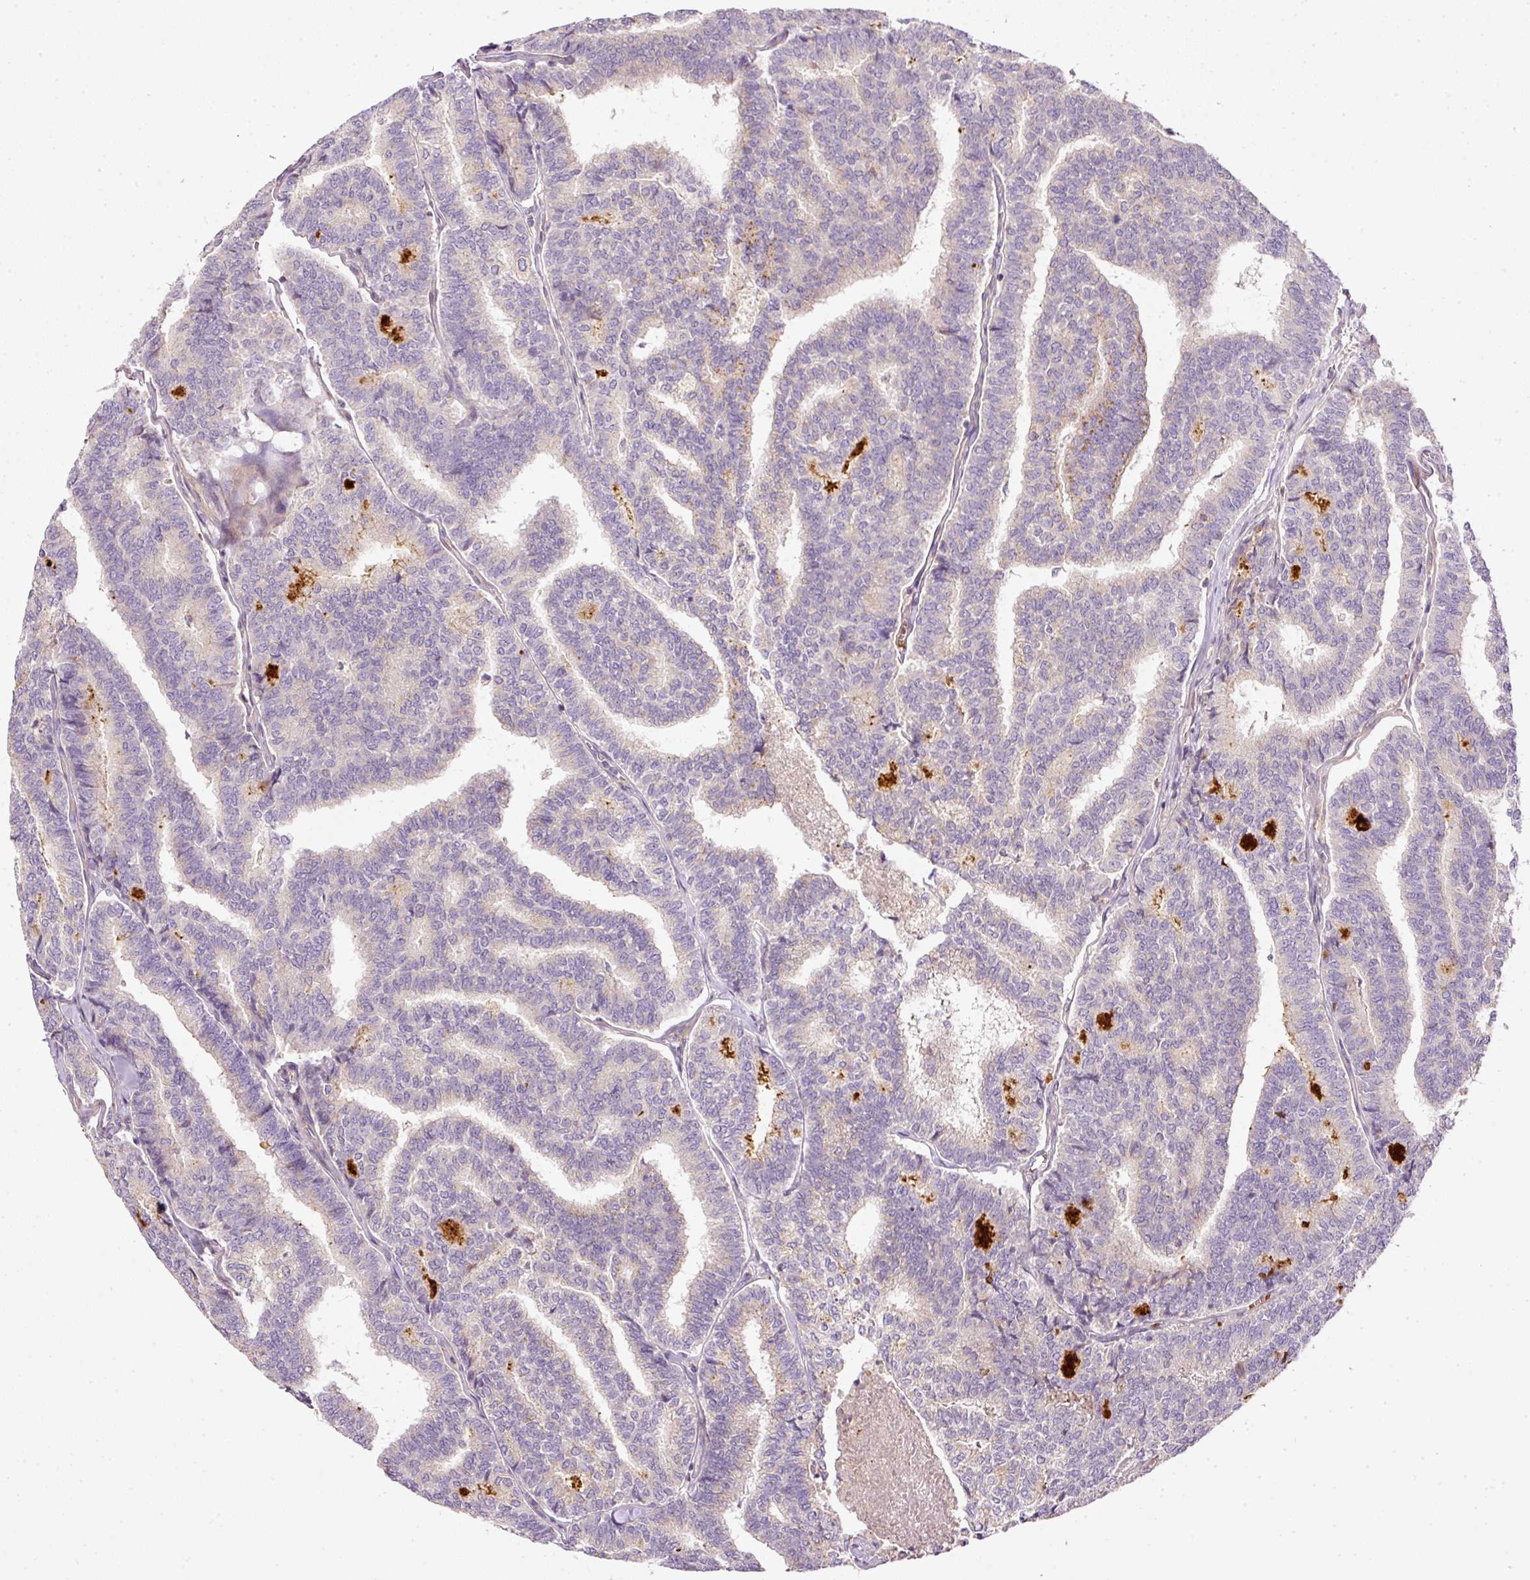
{"staining": {"intensity": "negative", "quantity": "none", "location": "none"}, "tissue": "thyroid cancer", "cell_type": "Tumor cells", "image_type": "cancer", "snomed": [{"axis": "morphology", "description": "Papillary adenocarcinoma, NOS"}, {"axis": "topography", "description": "Thyroid gland"}], "caption": "A high-resolution histopathology image shows immunohistochemistry (IHC) staining of thyroid papillary adenocarcinoma, which exhibits no significant staining in tumor cells.", "gene": "TBC1D2B", "patient": {"sex": "female", "age": 35}}